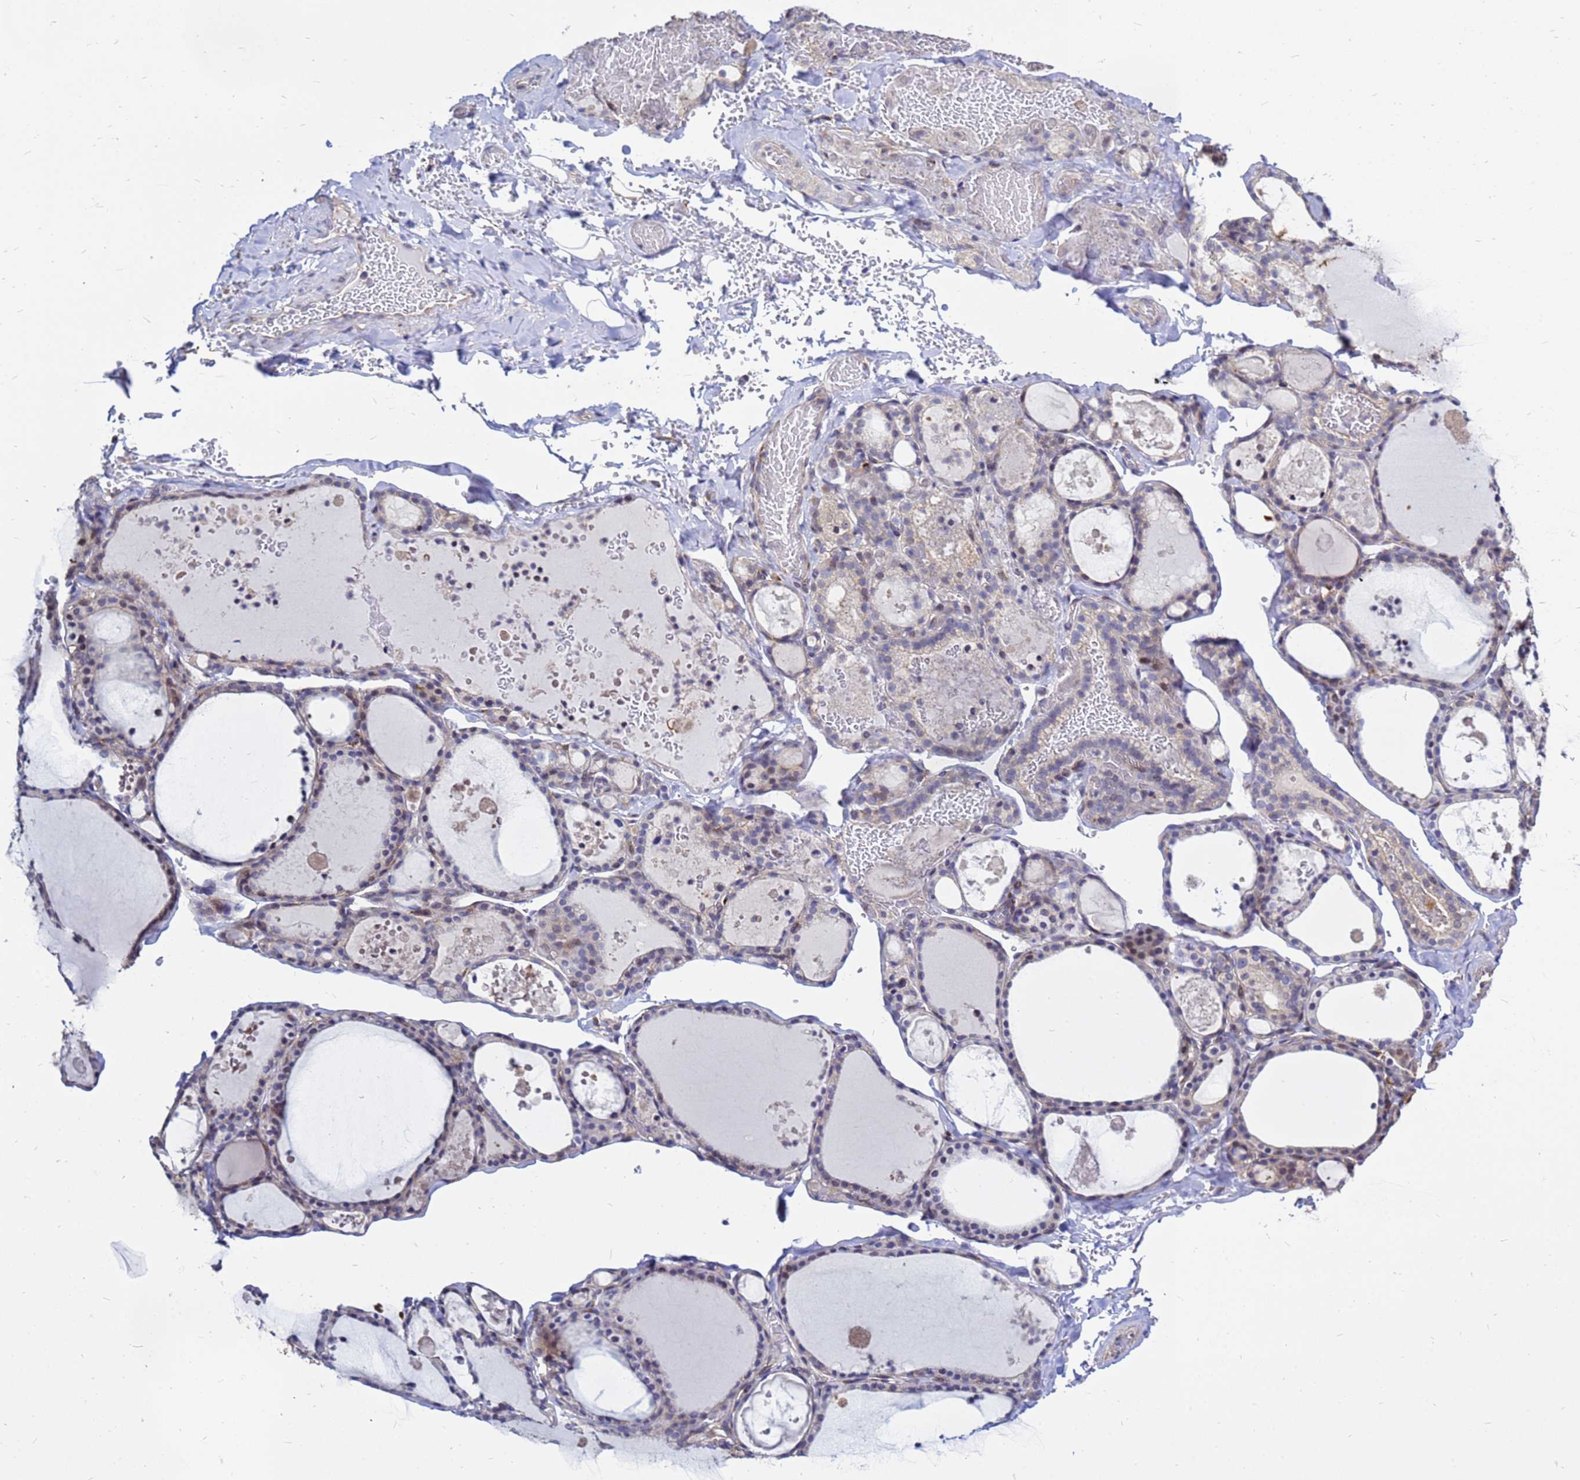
{"staining": {"intensity": "moderate", "quantity": "<25%", "location": "cytoplasmic/membranous"}, "tissue": "thyroid gland", "cell_type": "Glandular cells", "image_type": "normal", "snomed": [{"axis": "morphology", "description": "Normal tissue, NOS"}, {"axis": "topography", "description": "Thyroid gland"}], "caption": "IHC micrograph of benign human thyroid gland stained for a protein (brown), which demonstrates low levels of moderate cytoplasmic/membranous expression in approximately <25% of glandular cells.", "gene": "MOB2", "patient": {"sex": "male", "age": 56}}